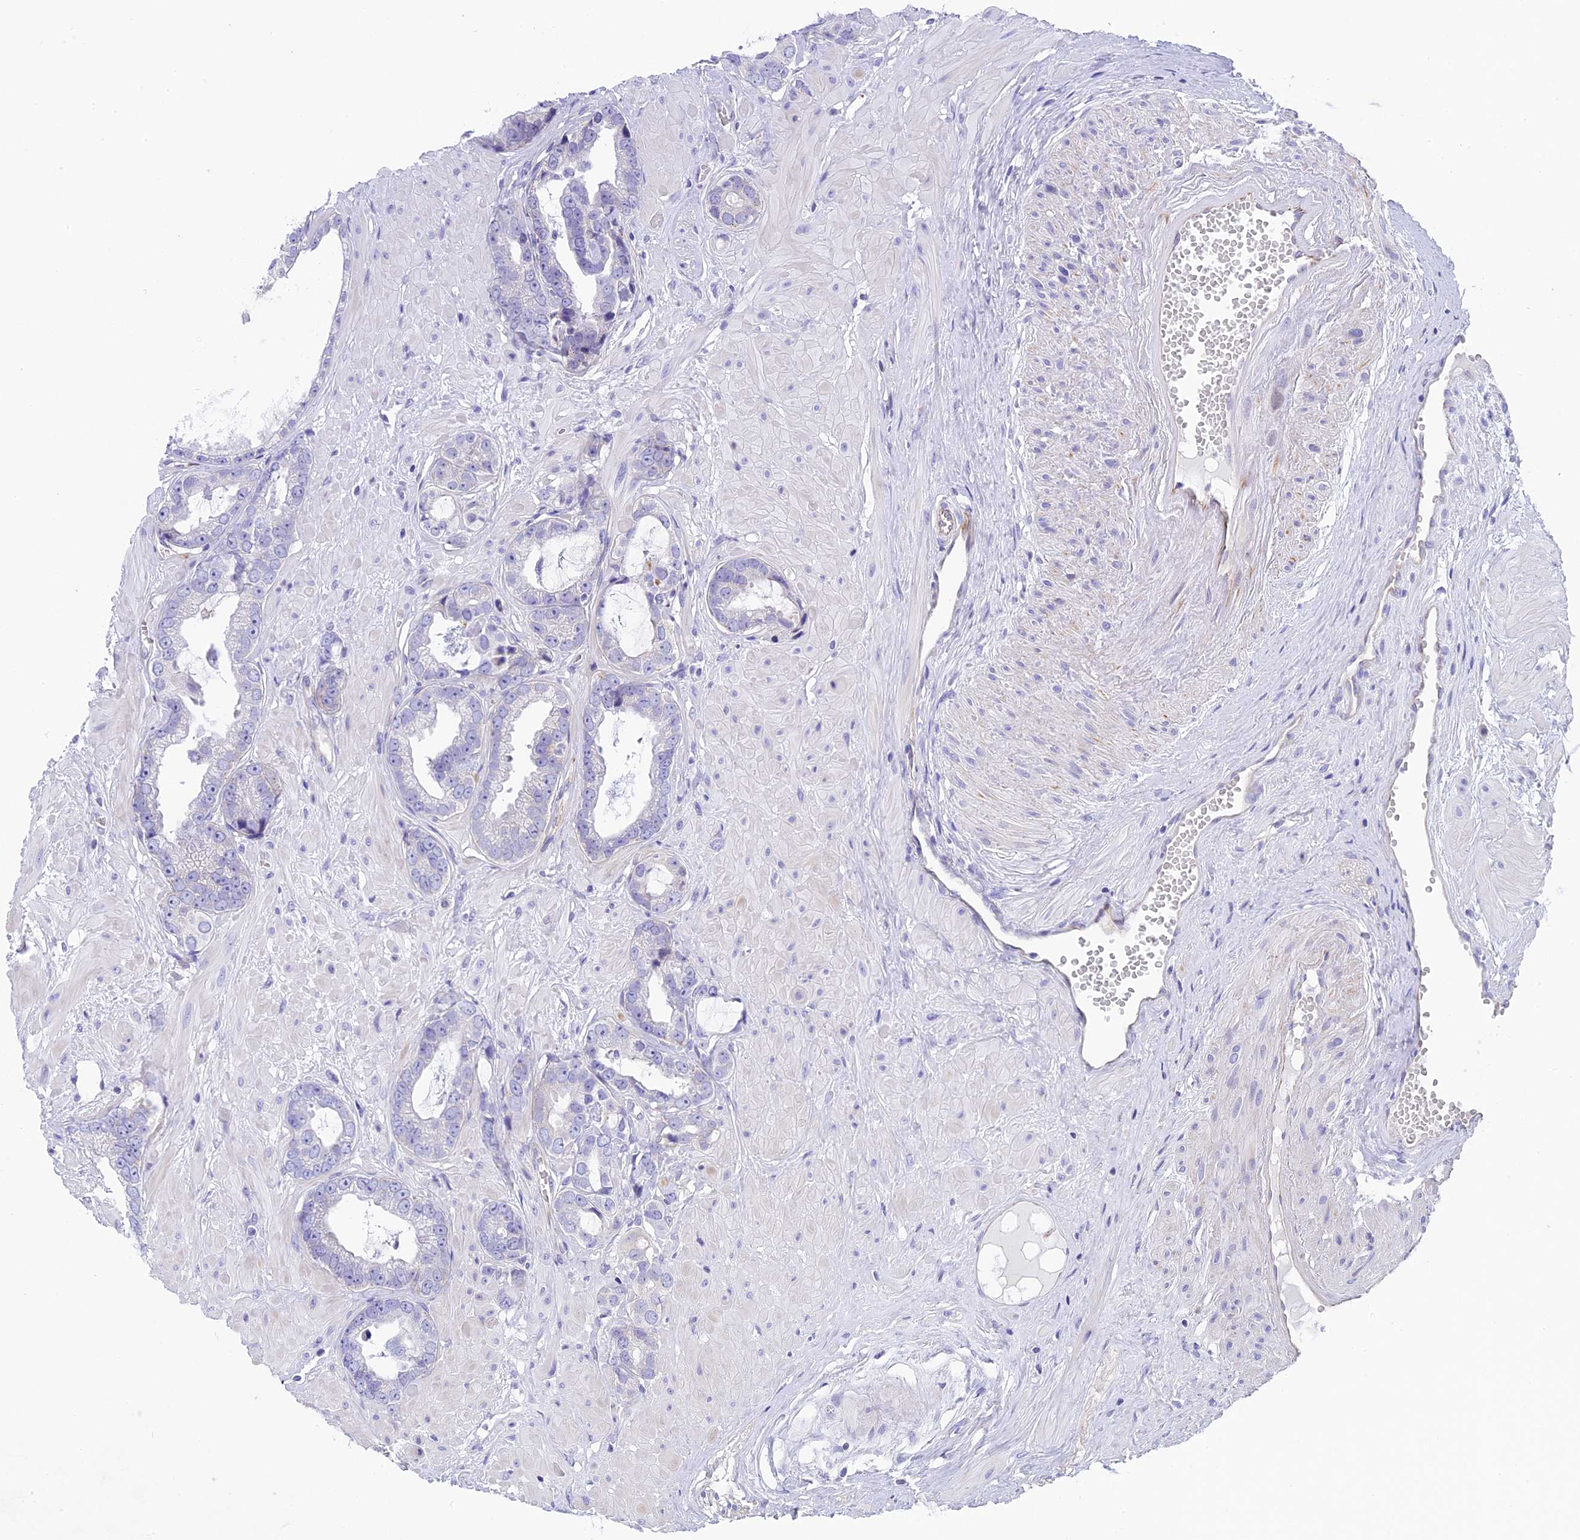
{"staining": {"intensity": "negative", "quantity": "none", "location": "none"}, "tissue": "prostate cancer", "cell_type": "Tumor cells", "image_type": "cancer", "snomed": [{"axis": "morphology", "description": "Adenocarcinoma, Low grade"}, {"axis": "topography", "description": "Prostate"}], "caption": "A histopathology image of low-grade adenocarcinoma (prostate) stained for a protein displays no brown staining in tumor cells. (Brightfield microscopy of DAB (3,3'-diaminobenzidine) immunohistochemistry (IHC) at high magnification).", "gene": "TACSTD2", "patient": {"sex": "male", "age": 64}}